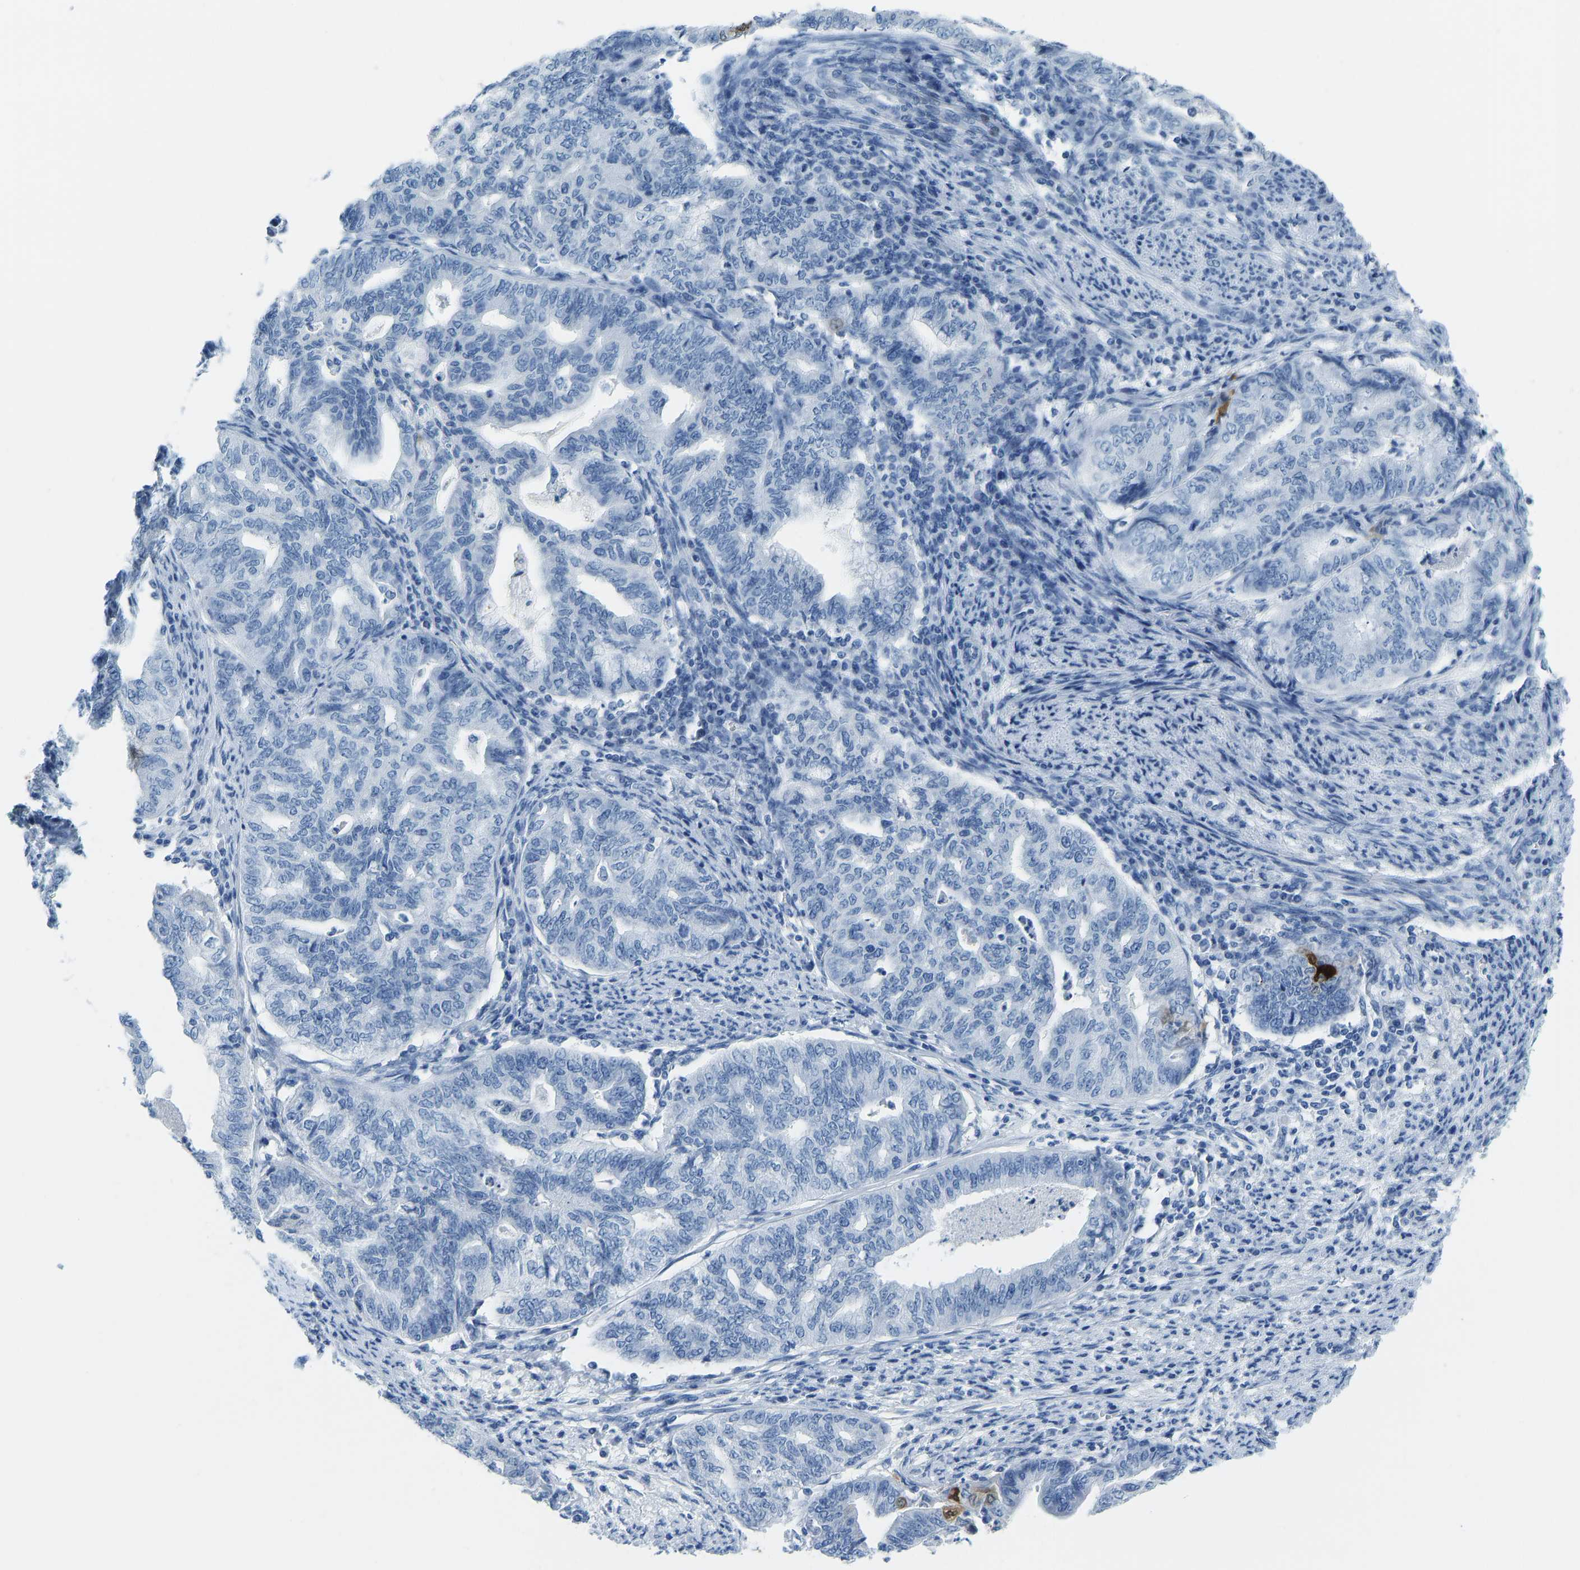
{"staining": {"intensity": "negative", "quantity": "none", "location": "none"}, "tissue": "endometrial cancer", "cell_type": "Tumor cells", "image_type": "cancer", "snomed": [{"axis": "morphology", "description": "Adenocarcinoma, NOS"}, {"axis": "topography", "description": "Endometrium"}], "caption": "Tumor cells show no significant positivity in endometrial cancer (adenocarcinoma). Brightfield microscopy of IHC stained with DAB (3,3'-diaminobenzidine) (brown) and hematoxylin (blue), captured at high magnification.", "gene": "SERPINB3", "patient": {"sex": "female", "age": 79}}